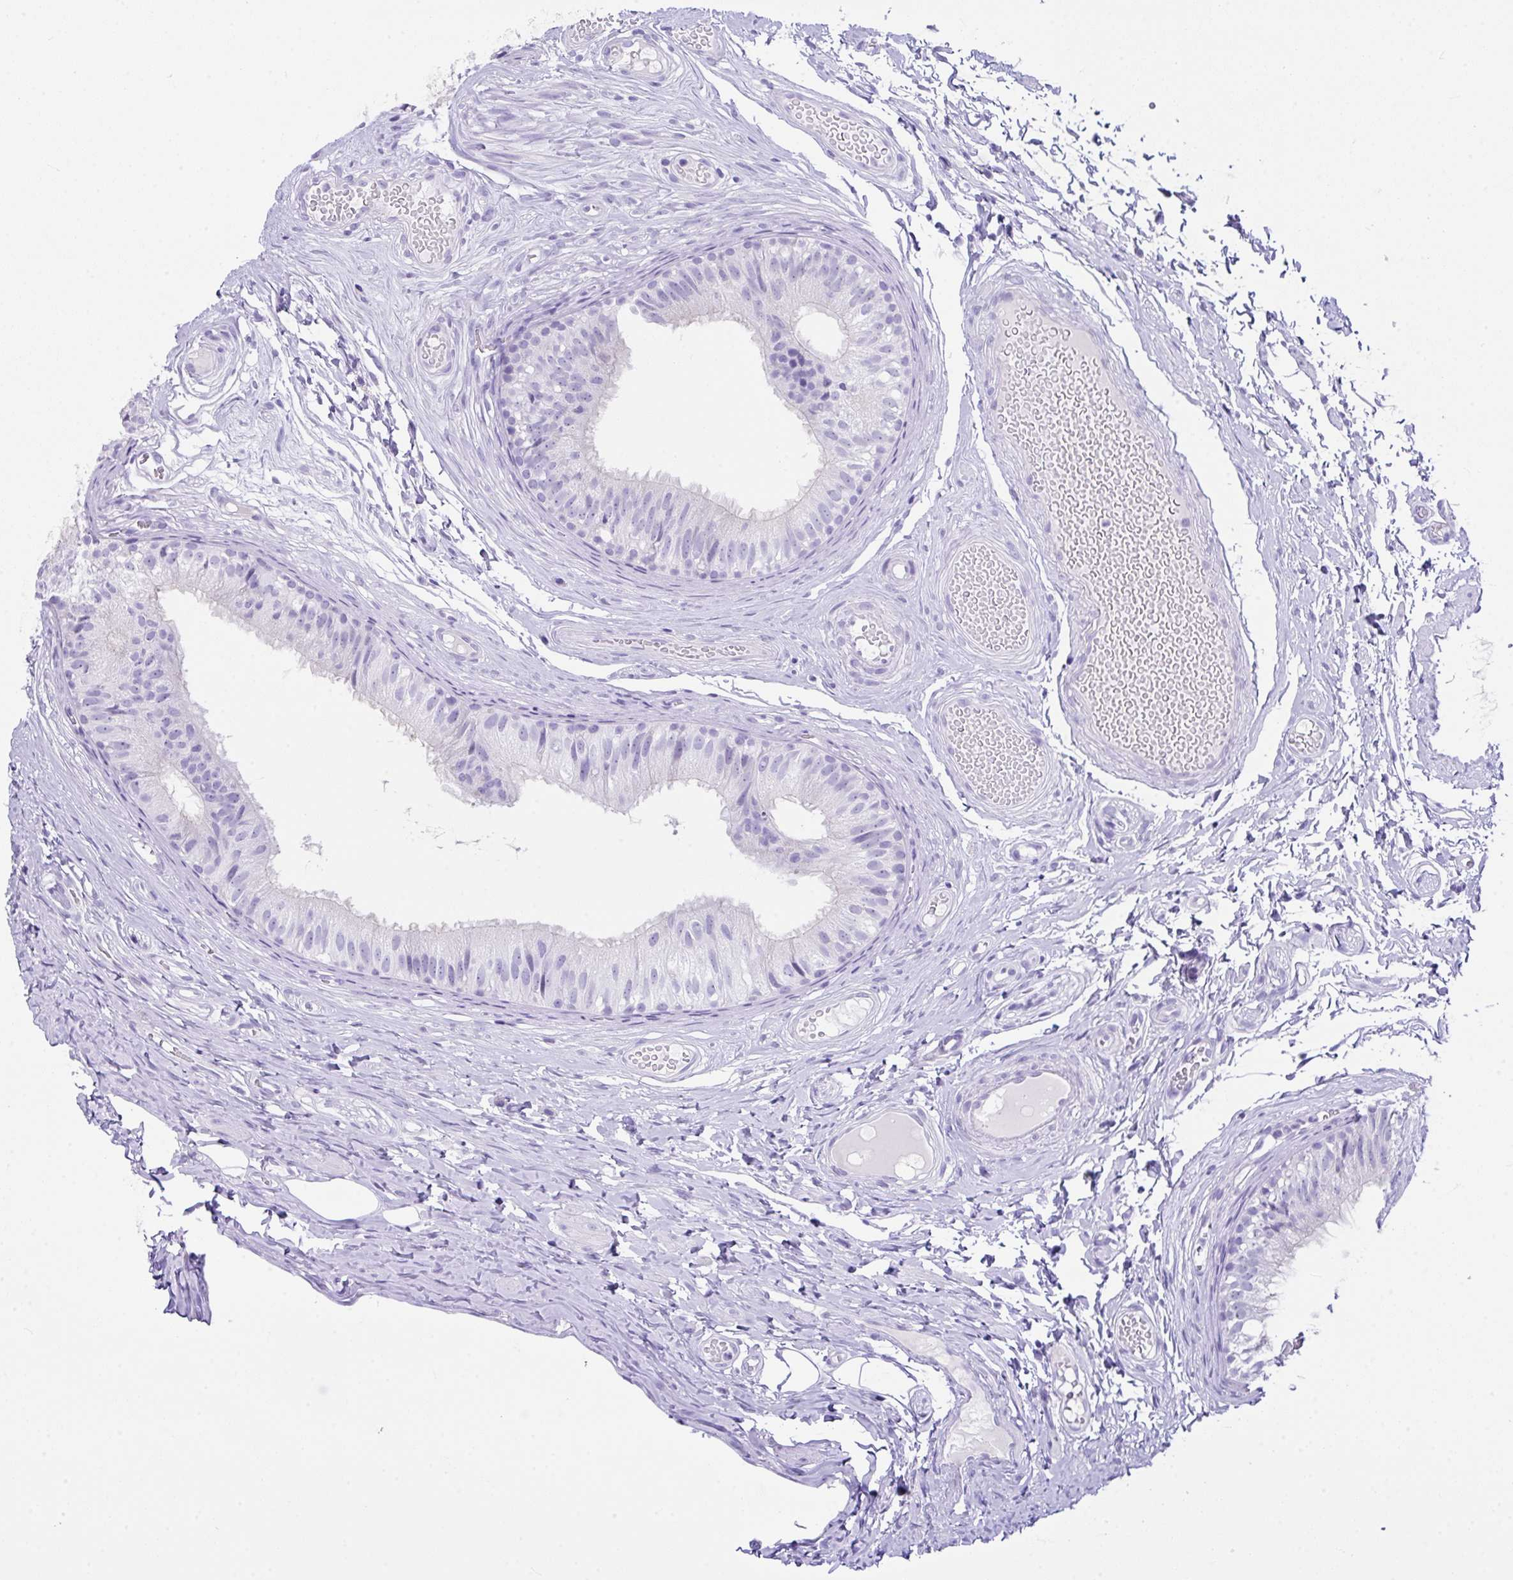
{"staining": {"intensity": "negative", "quantity": "none", "location": "none"}, "tissue": "epididymis", "cell_type": "Glandular cells", "image_type": "normal", "snomed": [{"axis": "morphology", "description": "Normal tissue, NOS"}, {"axis": "morphology", "description": "Seminoma, NOS"}, {"axis": "topography", "description": "Testis"}, {"axis": "topography", "description": "Epididymis"}], "caption": "This is an immunohistochemistry (IHC) micrograph of normal human epididymis. There is no positivity in glandular cells.", "gene": "LGALS4", "patient": {"sex": "male", "age": 34}}